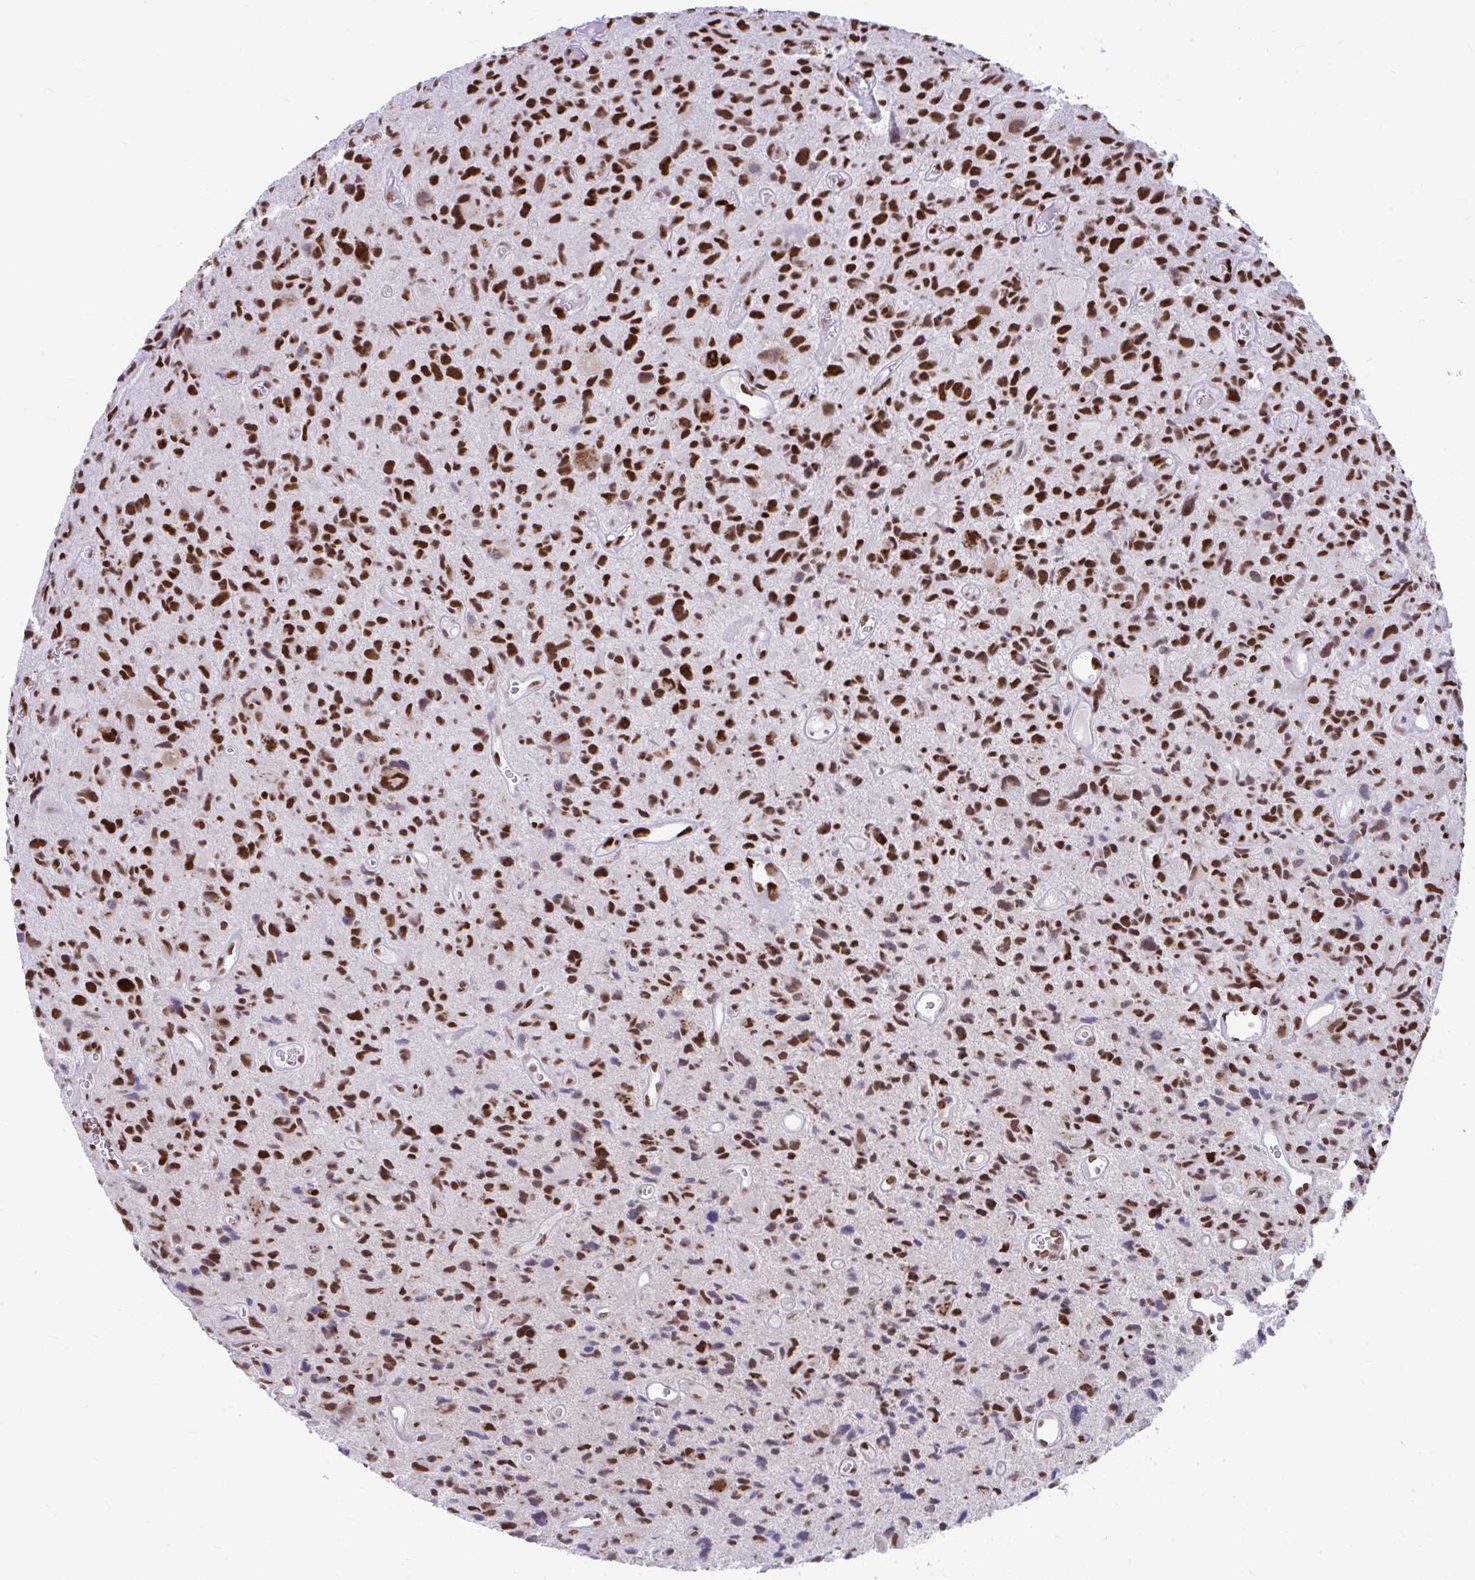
{"staining": {"intensity": "strong", "quantity": ">75%", "location": "nuclear"}, "tissue": "glioma", "cell_type": "Tumor cells", "image_type": "cancer", "snomed": [{"axis": "morphology", "description": "Glioma, malignant, High grade"}, {"axis": "topography", "description": "Brain"}], "caption": "Immunohistochemistry histopathology image of glioma stained for a protein (brown), which exhibits high levels of strong nuclear expression in about >75% of tumor cells.", "gene": "SLC35C2", "patient": {"sex": "male", "age": 76}}